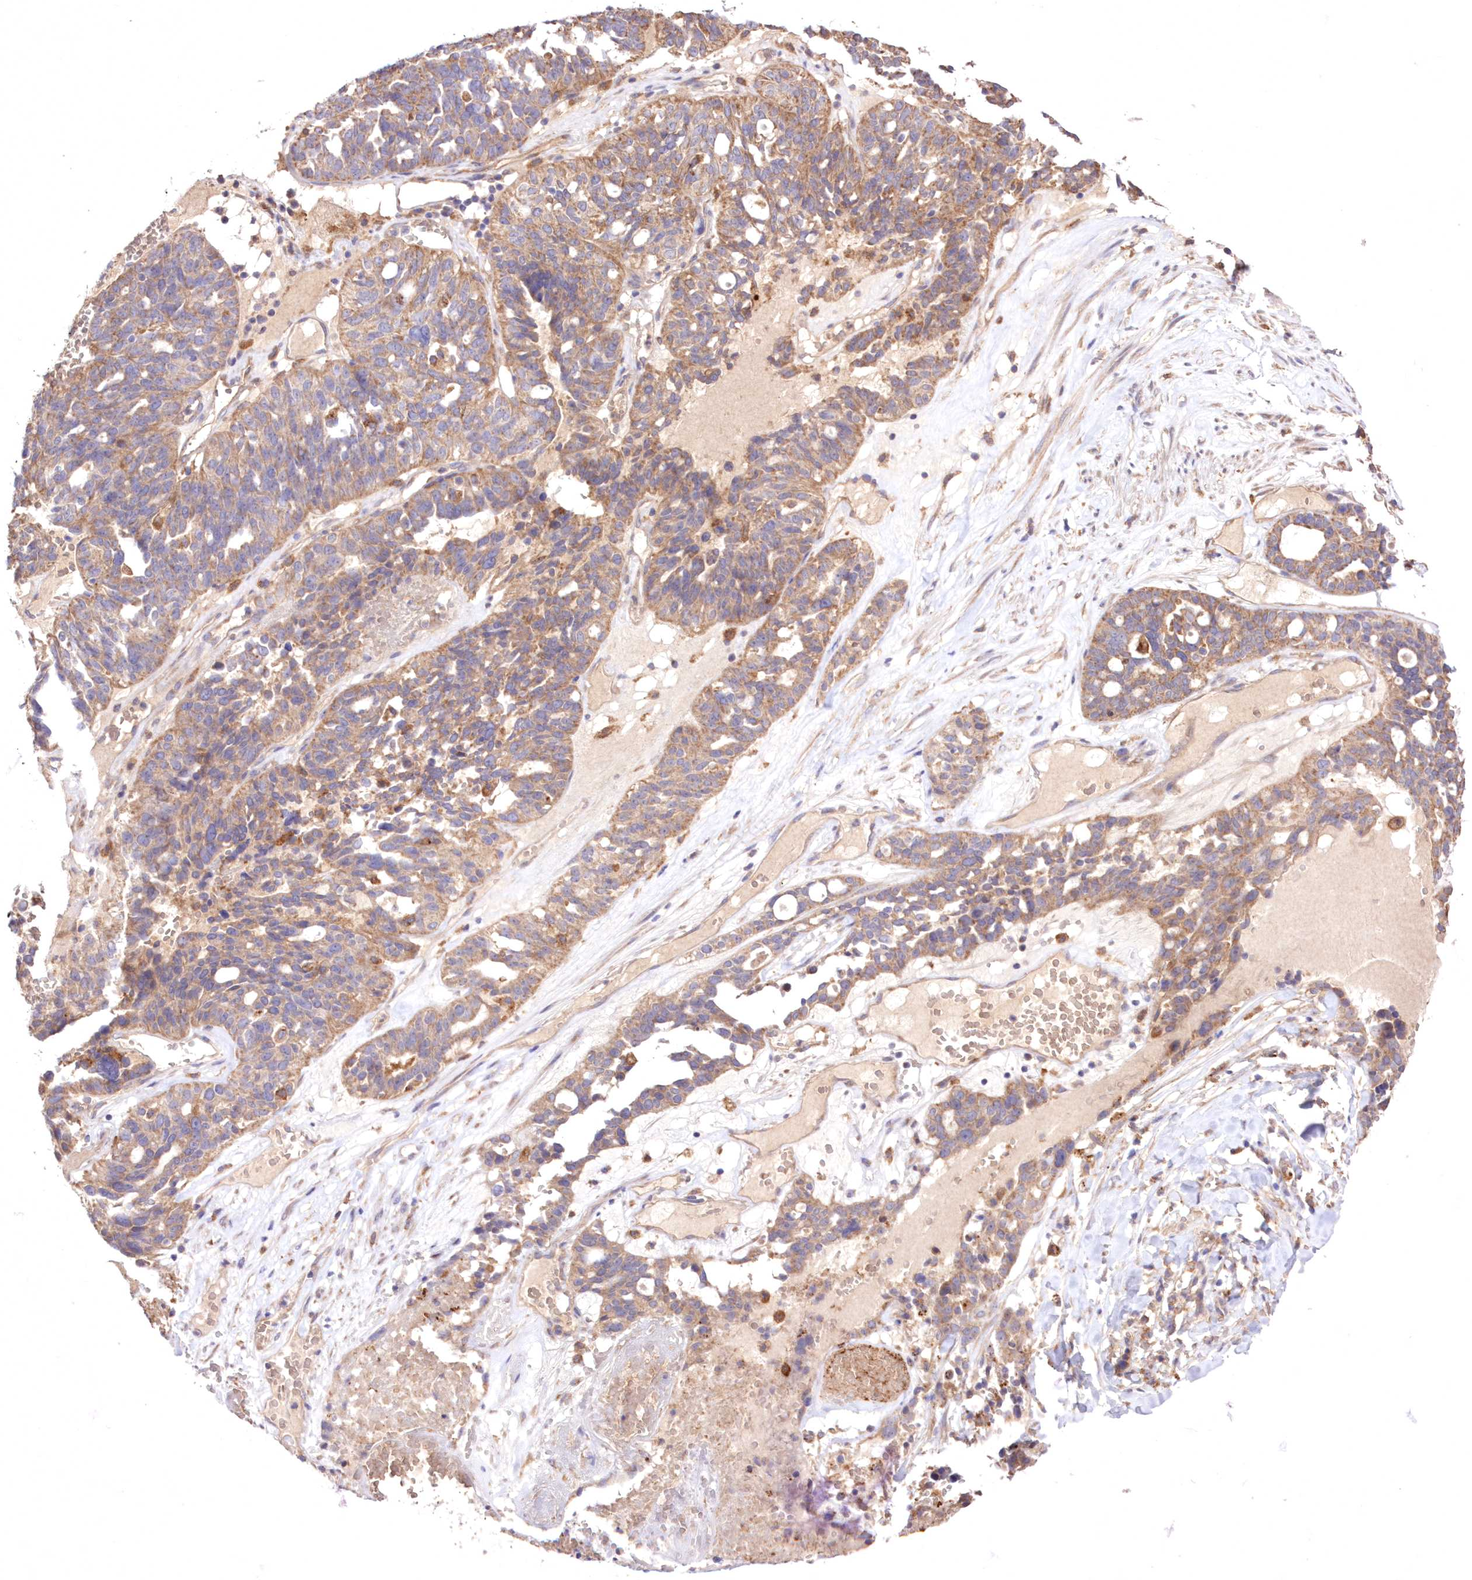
{"staining": {"intensity": "moderate", "quantity": "25%-75%", "location": "cytoplasmic/membranous"}, "tissue": "ovarian cancer", "cell_type": "Tumor cells", "image_type": "cancer", "snomed": [{"axis": "morphology", "description": "Cystadenocarcinoma, serous, NOS"}, {"axis": "topography", "description": "Ovary"}], "caption": "Immunohistochemical staining of ovarian cancer (serous cystadenocarcinoma) exhibits medium levels of moderate cytoplasmic/membranous expression in approximately 25%-75% of tumor cells. The staining was performed using DAB (3,3'-diaminobenzidine) to visualize the protein expression in brown, while the nuclei were stained in blue with hematoxylin (Magnification: 20x).", "gene": "FCHO2", "patient": {"sex": "female", "age": 59}}